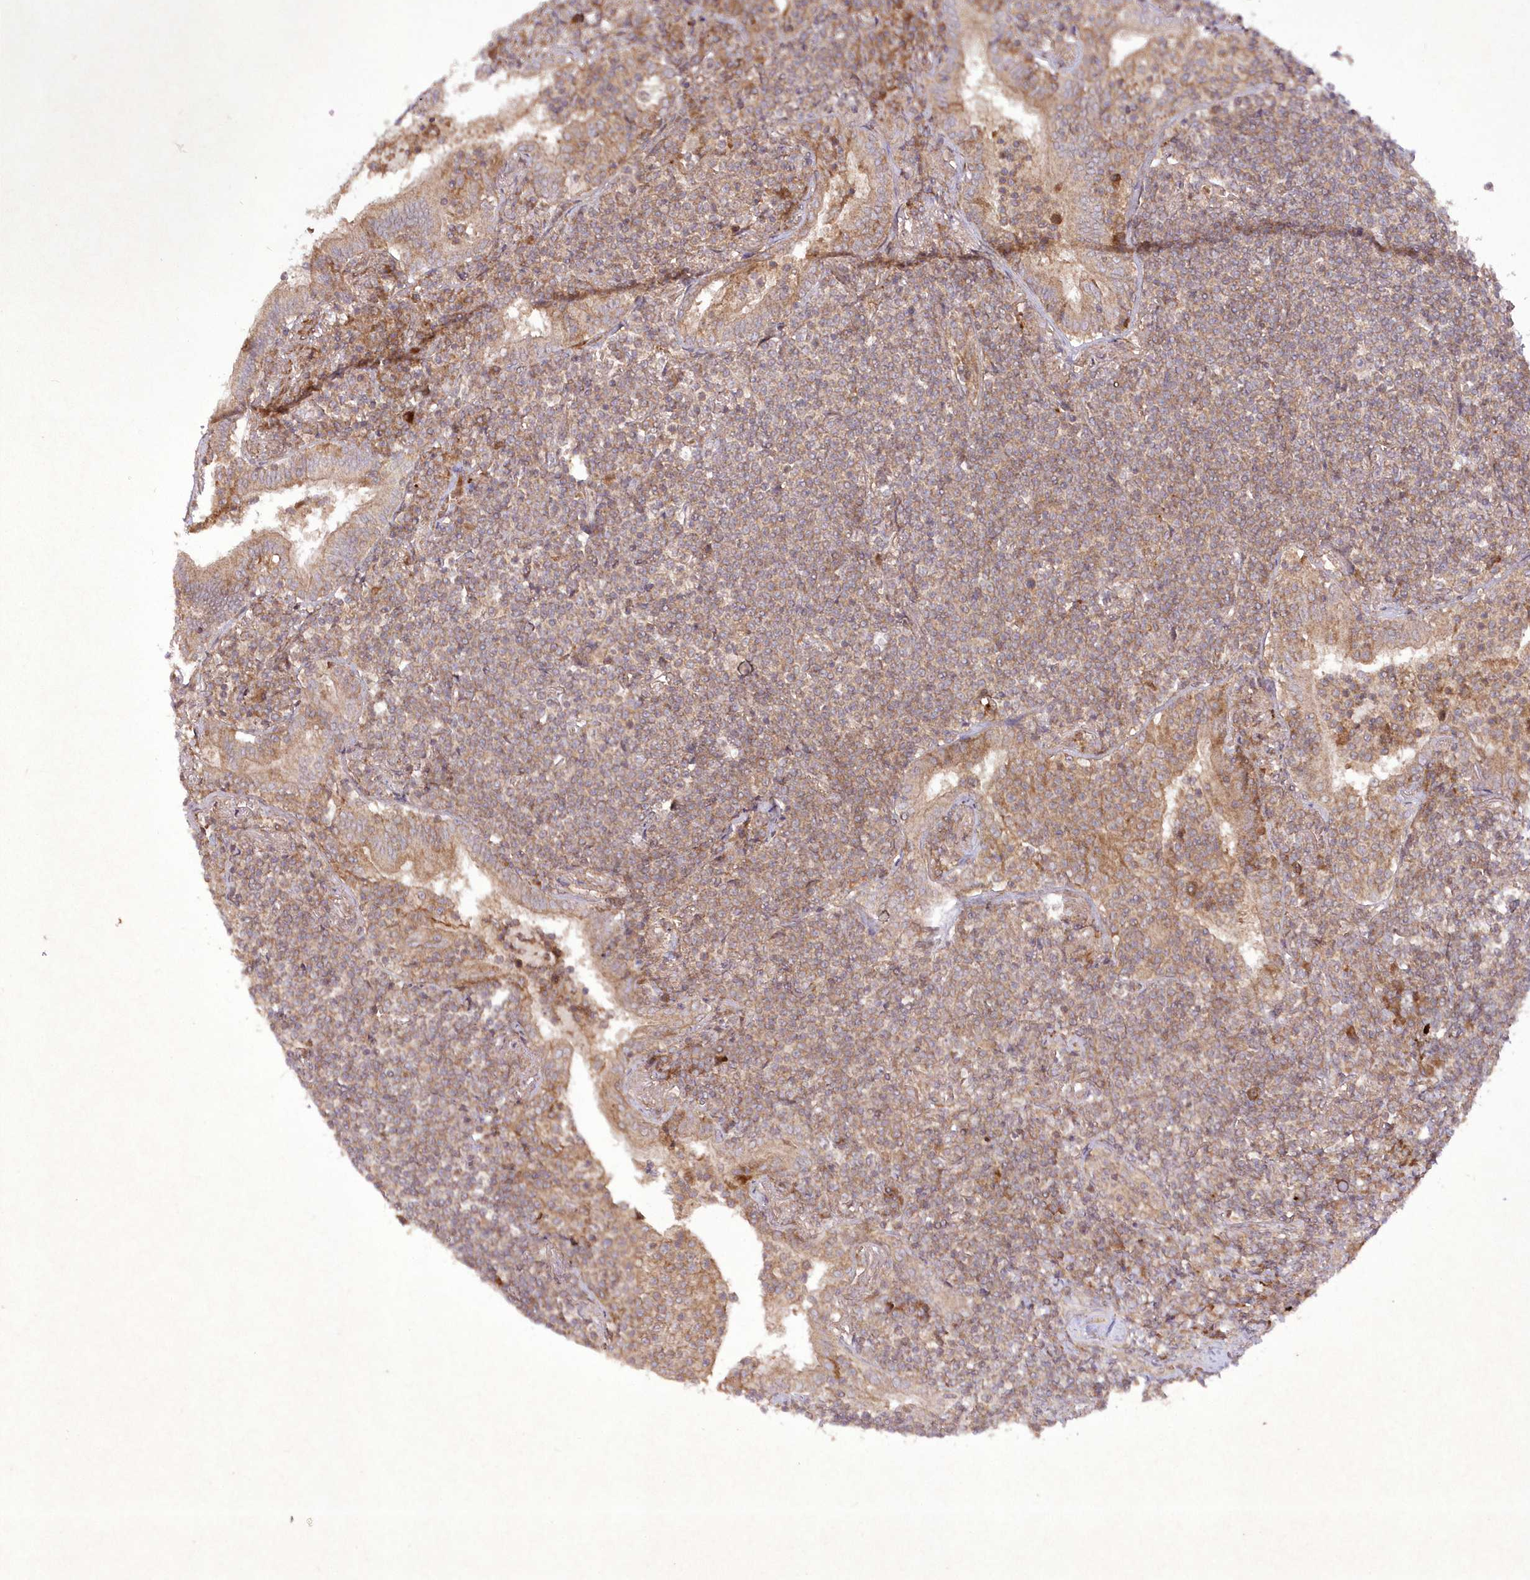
{"staining": {"intensity": "weak", "quantity": "<25%", "location": "cytoplasmic/membranous"}, "tissue": "lymphoma", "cell_type": "Tumor cells", "image_type": "cancer", "snomed": [{"axis": "morphology", "description": "Malignant lymphoma, non-Hodgkin's type, Low grade"}, {"axis": "topography", "description": "Lung"}], "caption": "High magnification brightfield microscopy of lymphoma stained with DAB (brown) and counterstained with hematoxylin (blue): tumor cells show no significant positivity. Brightfield microscopy of IHC stained with DAB (3,3'-diaminobenzidine) (brown) and hematoxylin (blue), captured at high magnification.", "gene": "APOM", "patient": {"sex": "female", "age": 71}}